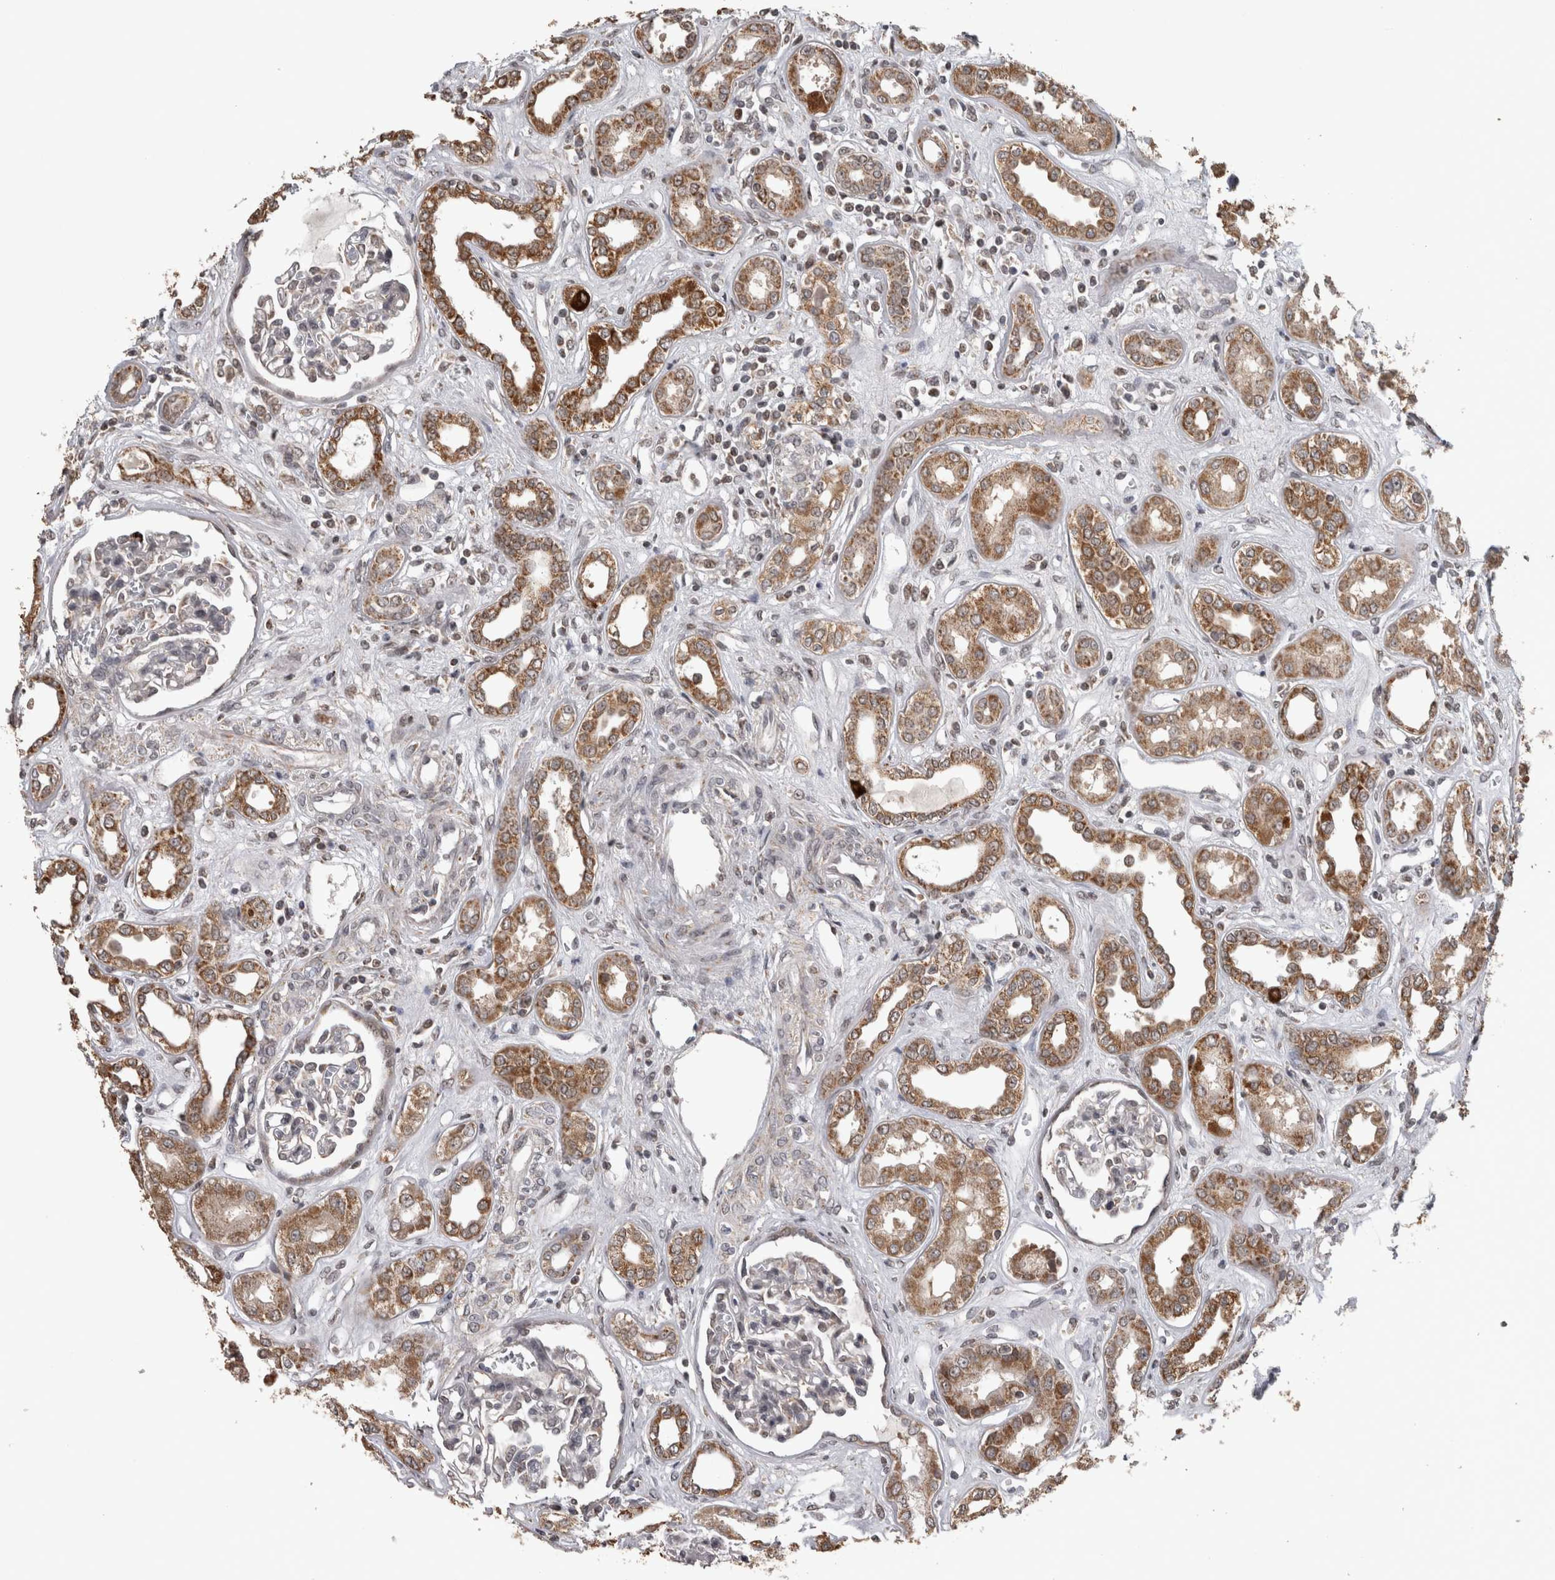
{"staining": {"intensity": "negative", "quantity": "none", "location": "none"}, "tissue": "kidney", "cell_type": "Cells in glomeruli", "image_type": "normal", "snomed": [{"axis": "morphology", "description": "Normal tissue, NOS"}, {"axis": "topography", "description": "Kidney"}], "caption": "The immunohistochemistry (IHC) image has no significant expression in cells in glomeruli of kidney.", "gene": "OR2K2", "patient": {"sex": "male", "age": 59}}